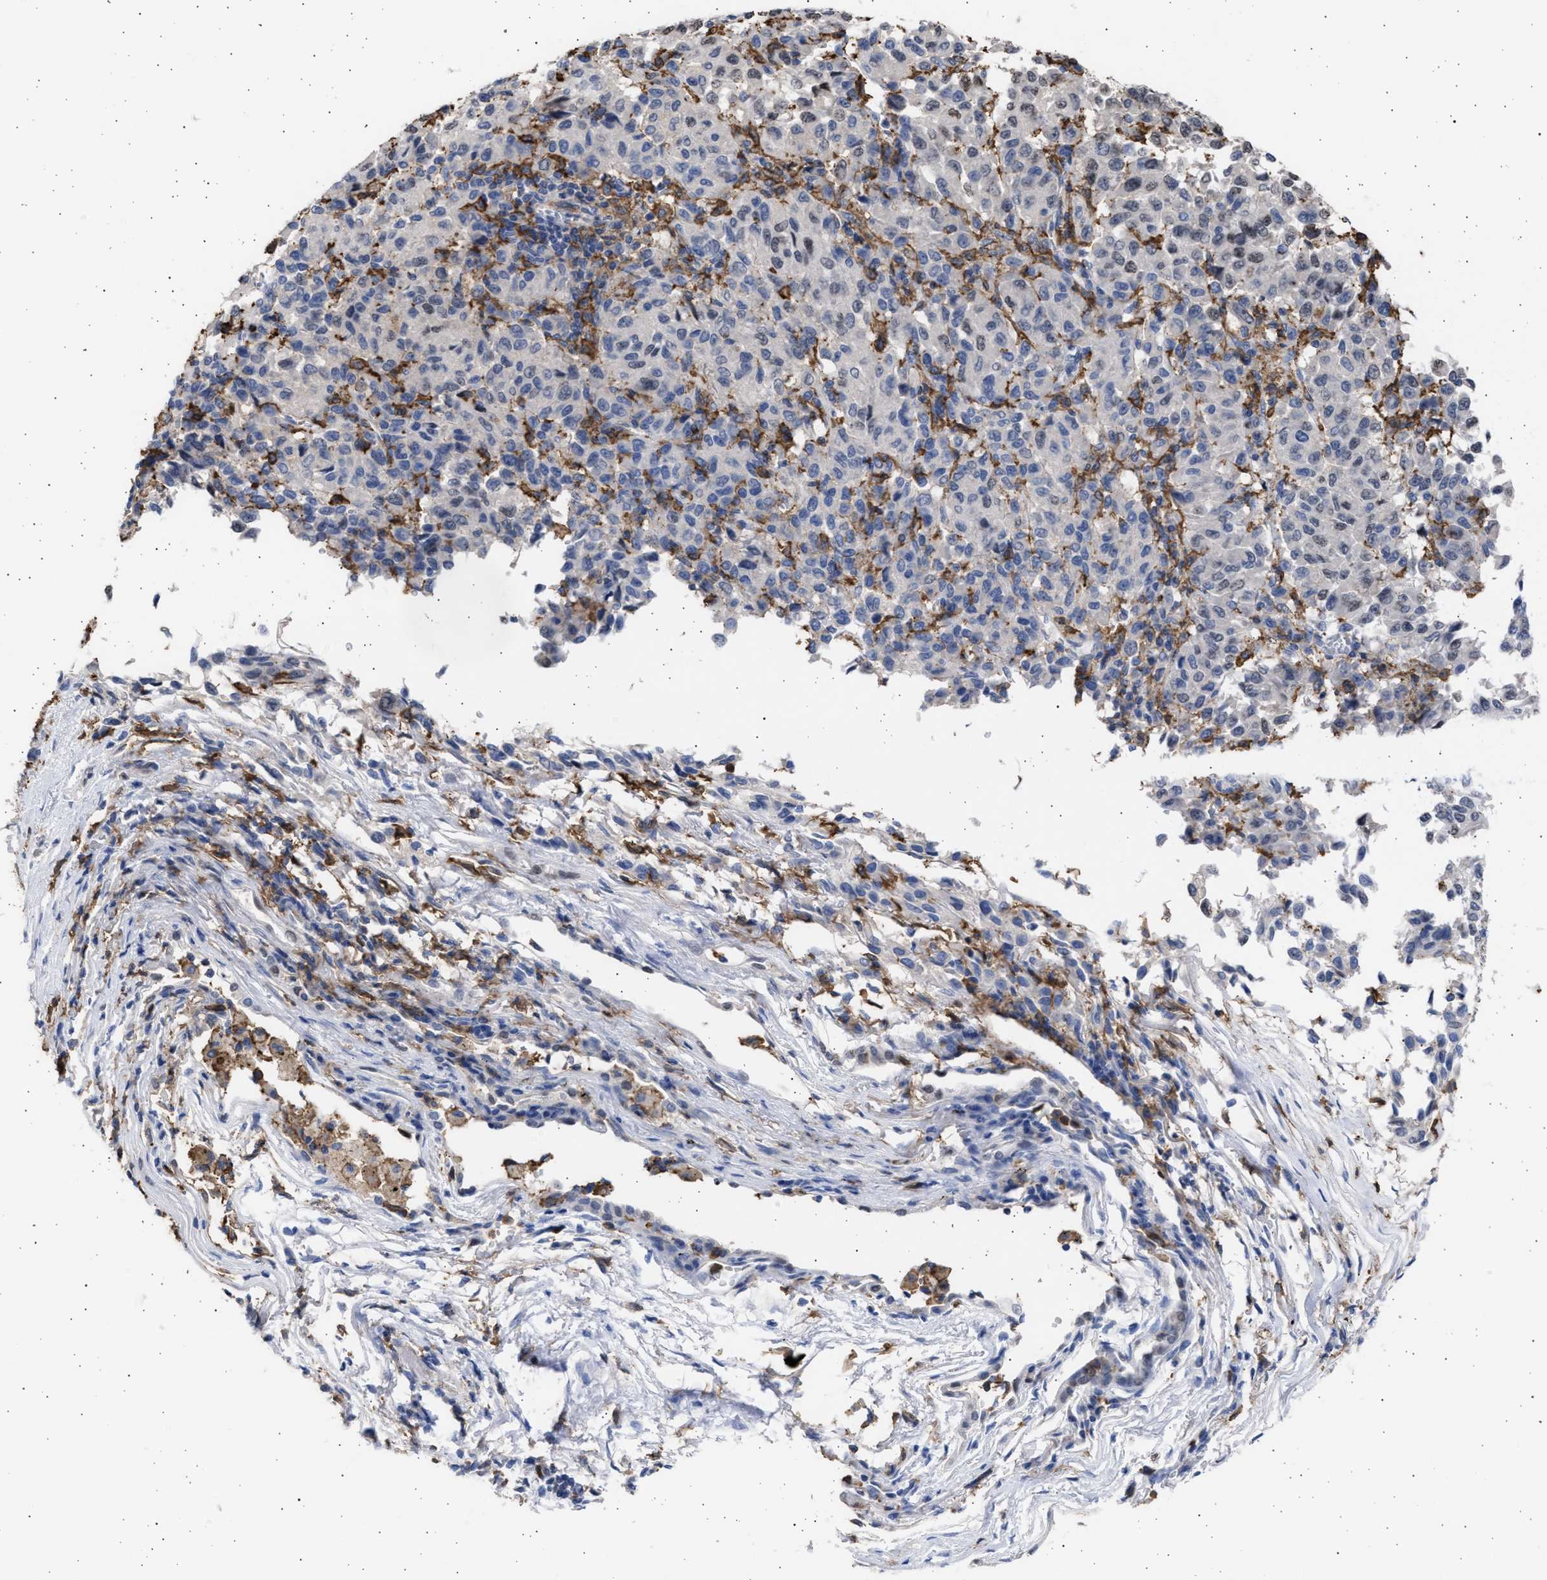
{"staining": {"intensity": "negative", "quantity": "none", "location": "none"}, "tissue": "melanoma", "cell_type": "Tumor cells", "image_type": "cancer", "snomed": [{"axis": "morphology", "description": "Malignant melanoma, Metastatic site"}, {"axis": "topography", "description": "Lung"}], "caption": "IHC image of human malignant melanoma (metastatic site) stained for a protein (brown), which demonstrates no expression in tumor cells.", "gene": "FCER1A", "patient": {"sex": "male", "age": 64}}